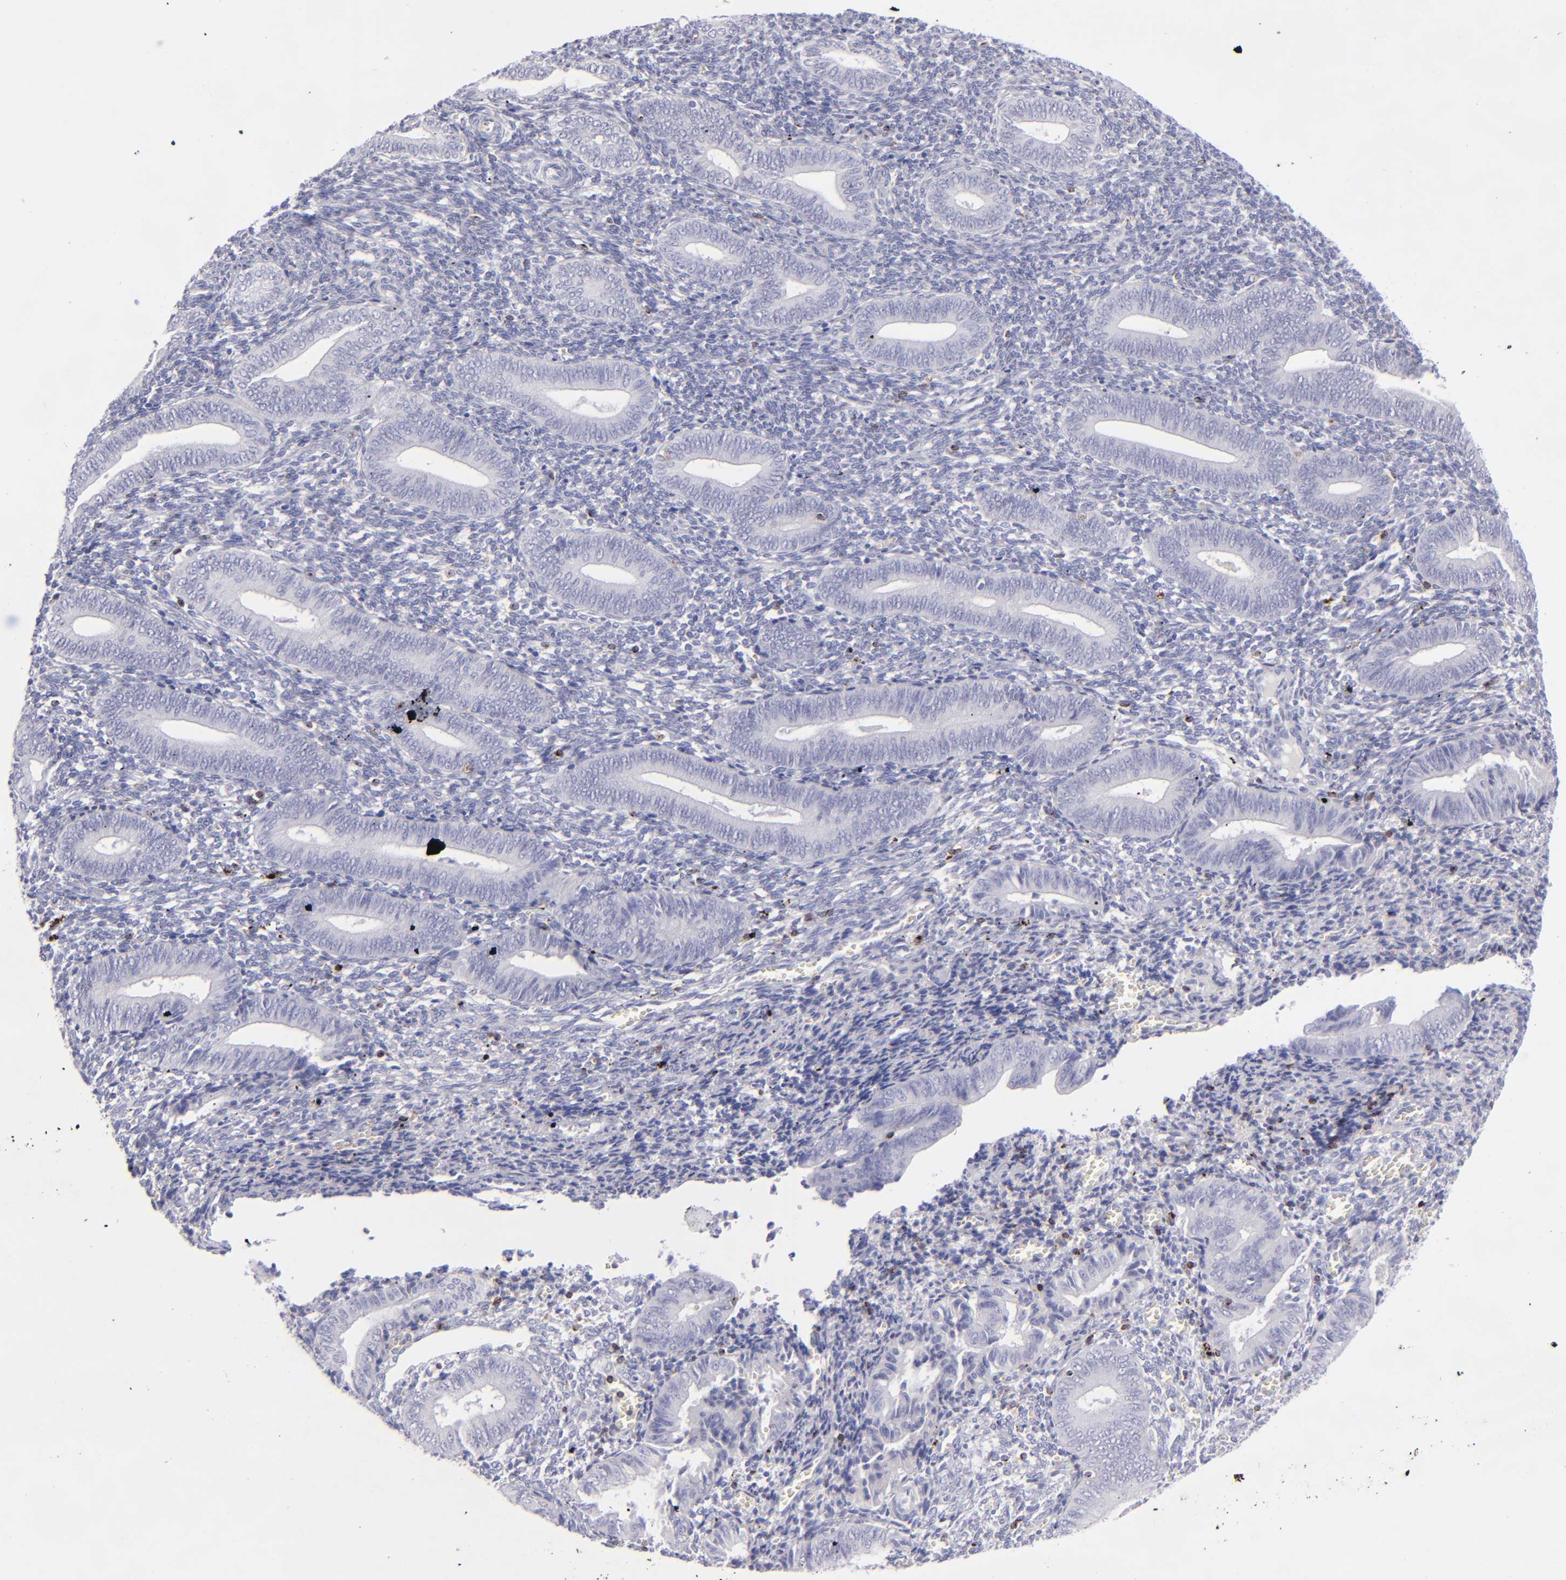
{"staining": {"intensity": "moderate", "quantity": "<25%", "location": "cytoplasmic/membranous"}, "tissue": "endometrium", "cell_type": "Cells in endometrial stroma", "image_type": "normal", "snomed": [{"axis": "morphology", "description": "Normal tissue, NOS"}, {"axis": "topography", "description": "Uterus"}, {"axis": "topography", "description": "Endometrium"}], "caption": "The histopathology image reveals staining of benign endometrium, revealing moderate cytoplasmic/membranous protein staining (brown color) within cells in endometrial stroma.", "gene": "CD2", "patient": {"sex": "female", "age": 33}}